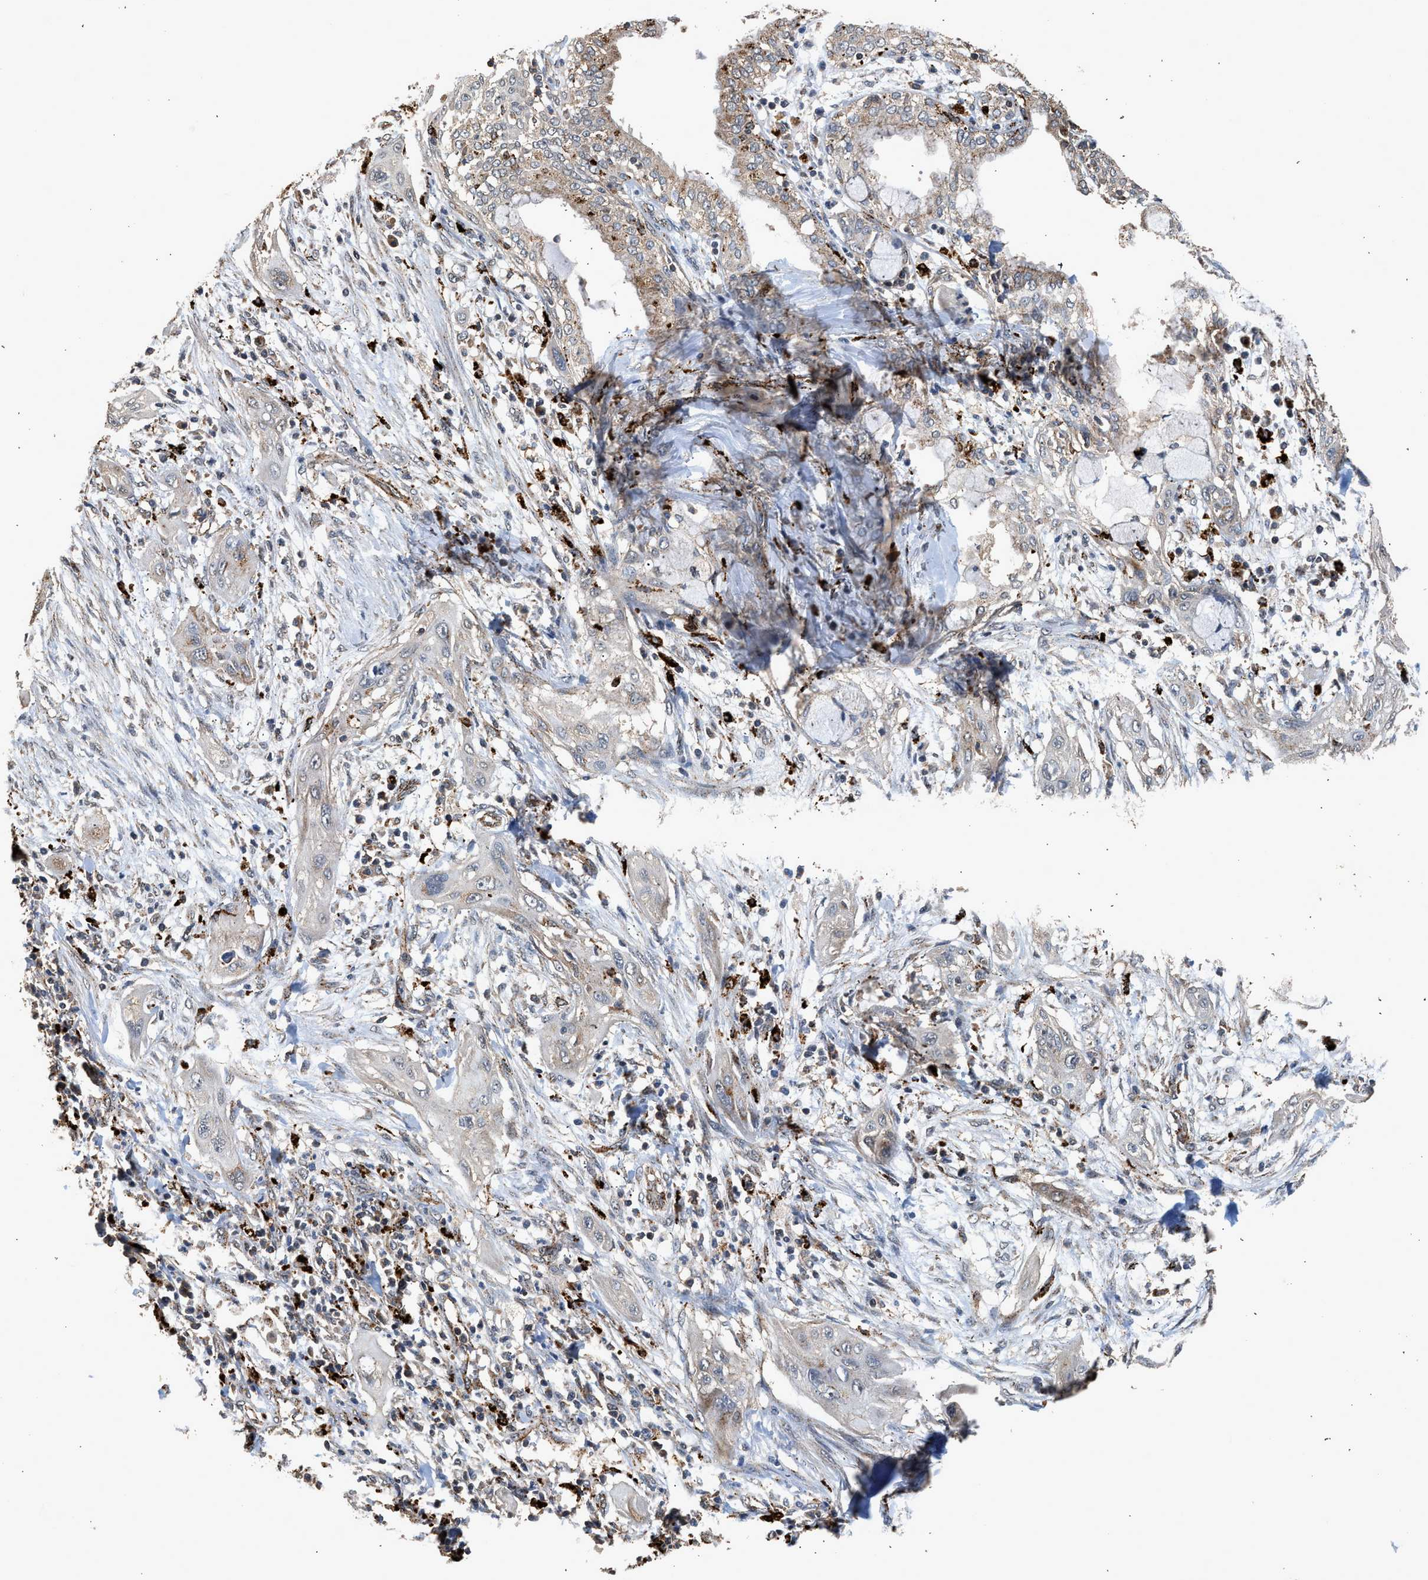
{"staining": {"intensity": "weak", "quantity": "<25%", "location": "cytoplasmic/membranous"}, "tissue": "lung cancer", "cell_type": "Tumor cells", "image_type": "cancer", "snomed": [{"axis": "morphology", "description": "Squamous cell carcinoma, NOS"}, {"axis": "topography", "description": "Lung"}], "caption": "Immunohistochemical staining of human lung cancer reveals no significant expression in tumor cells.", "gene": "CTSV", "patient": {"sex": "female", "age": 47}}